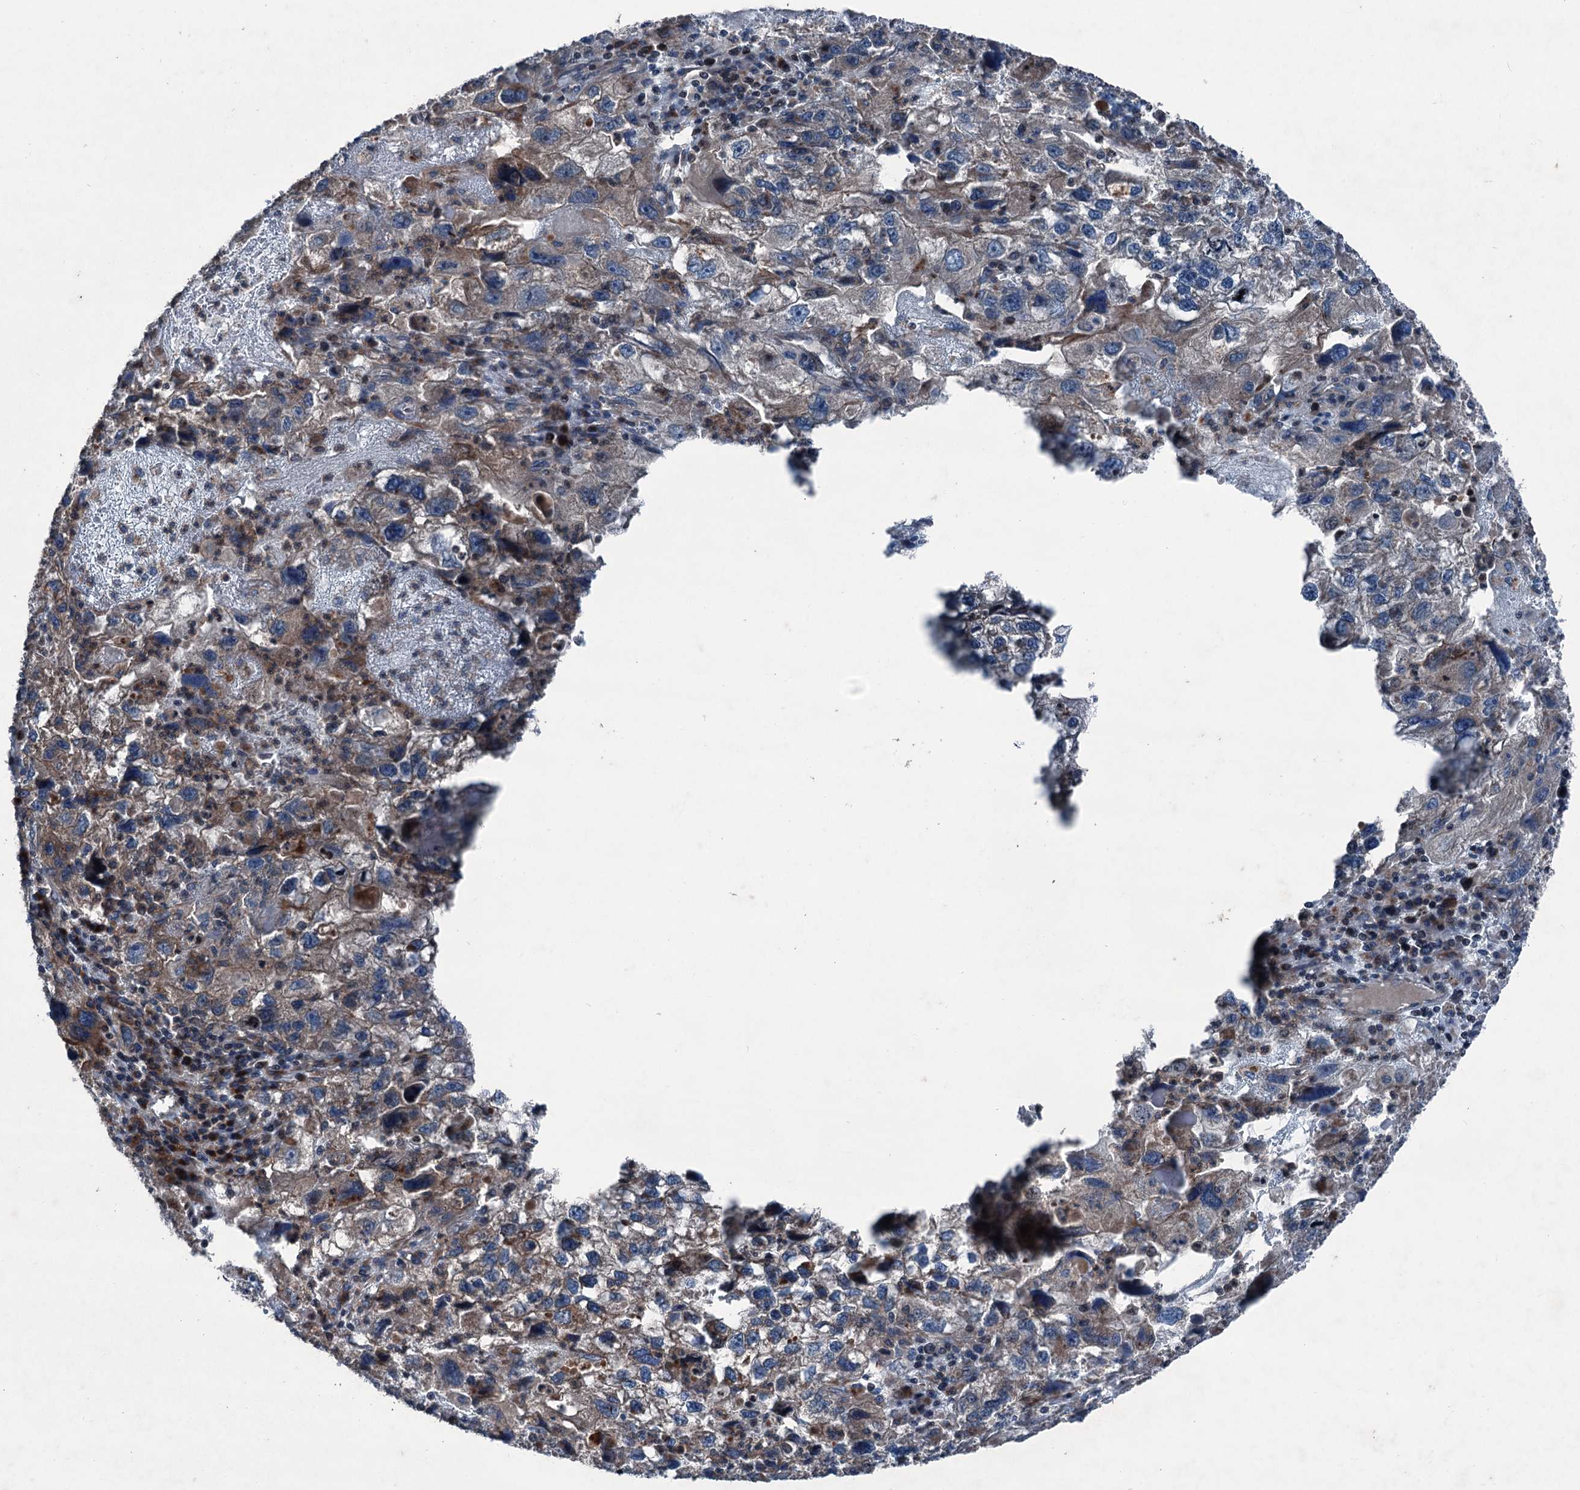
{"staining": {"intensity": "weak", "quantity": "<25%", "location": "cytoplasmic/membranous"}, "tissue": "endometrial cancer", "cell_type": "Tumor cells", "image_type": "cancer", "snomed": [{"axis": "morphology", "description": "Adenocarcinoma, NOS"}, {"axis": "topography", "description": "Endometrium"}], "caption": "An immunohistochemistry micrograph of endometrial cancer (adenocarcinoma) is shown. There is no staining in tumor cells of endometrial cancer (adenocarcinoma). Nuclei are stained in blue.", "gene": "RUFY1", "patient": {"sex": "female", "age": 49}}